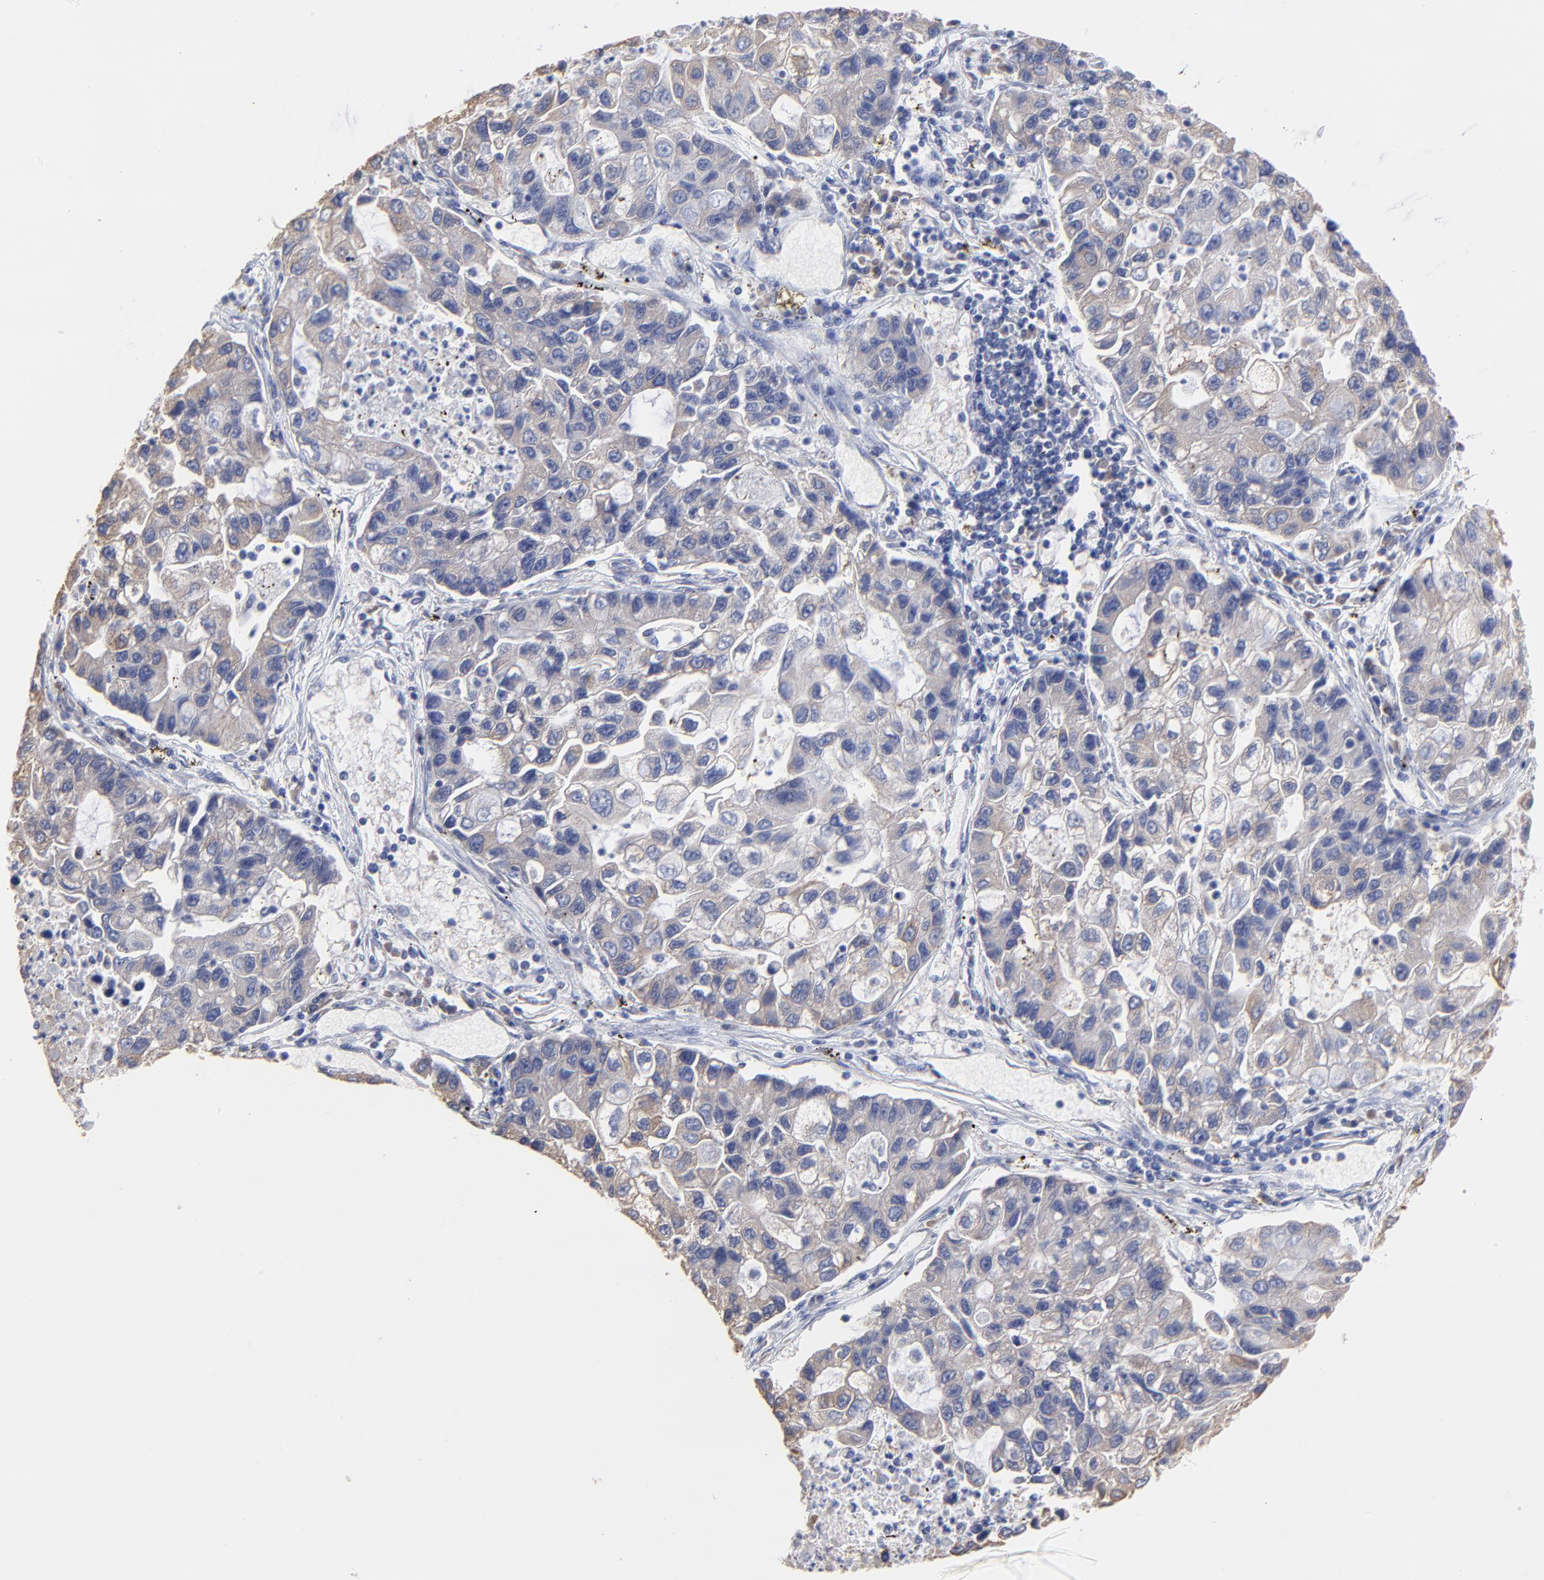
{"staining": {"intensity": "weak", "quantity": ">75%", "location": "cytoplasmic/membranous"}, "tissue": "lung cancer", "cell_type": "Tumor cells", "image_type": "cancer", "snomed": [{"axis": "morphology", "description": "Adenocarcinoma, NOS"}, {"axis": "topography", "description": "Lung"}], "caption": "The image exhibits immunohistochemical staining of lung cancer. There is weak cytoplasmic/membranous expression is appreciated in about >75% of tumor cells.", "gene": "LAX1", "patient": {"sex": "female", "age": 51}}